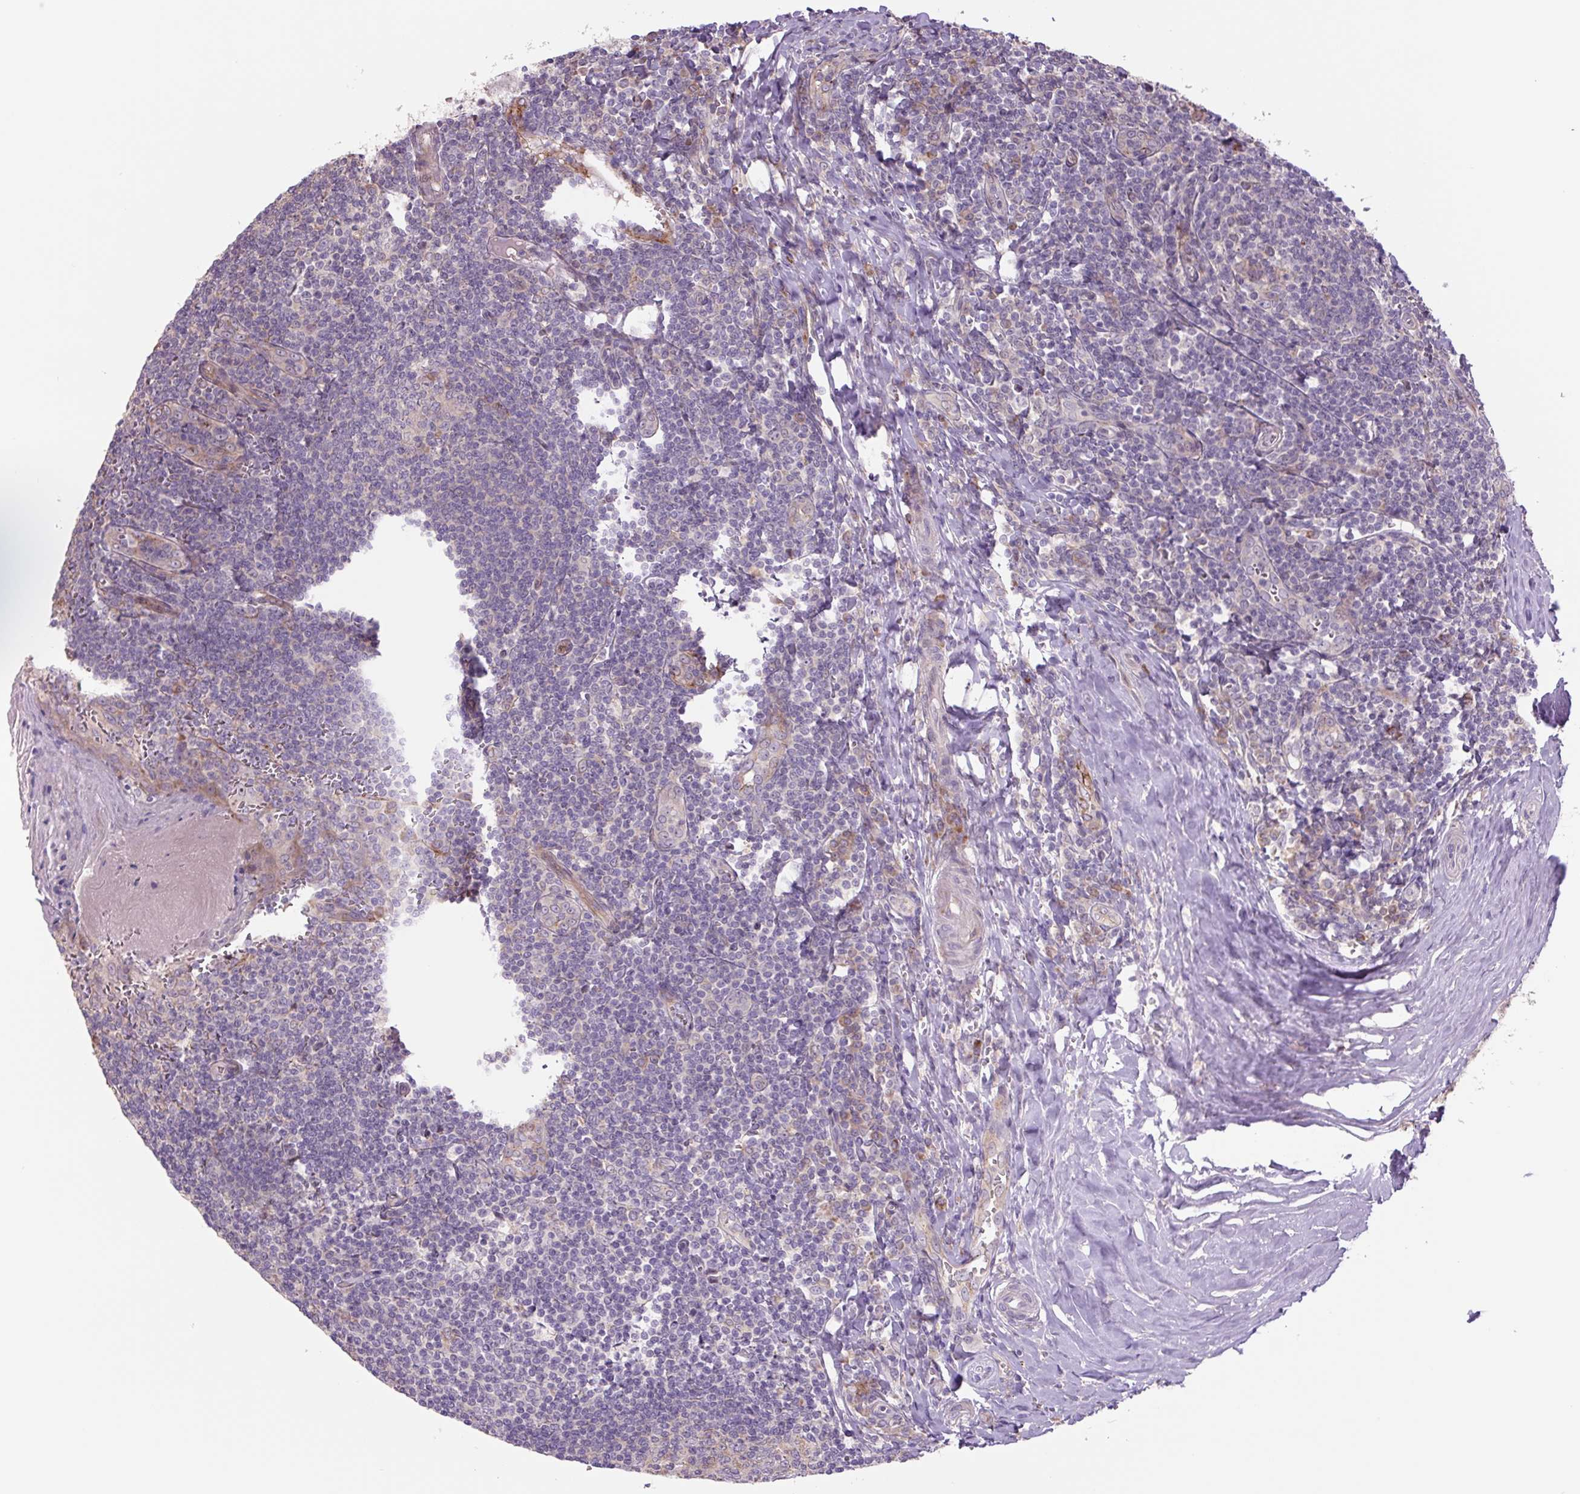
{"staining": {"intensity": "negative", "quantity": "none", "location": "none"}, "tissue": "tonsil", "cell_type": "Germinal center cells", "image_type": "normal", "snomed": [{"axis": "morphology", "description": "Normal tissue, NOS"}, {"axis": "topography", "description": "Tonsil"}], "caption": "Immunohistochemical staining of unremarkable human tonsil shows no significant expression in germinal center cells.", "gene": "PLA2G4A", "patient": {"sex": "male", "age": 27}}